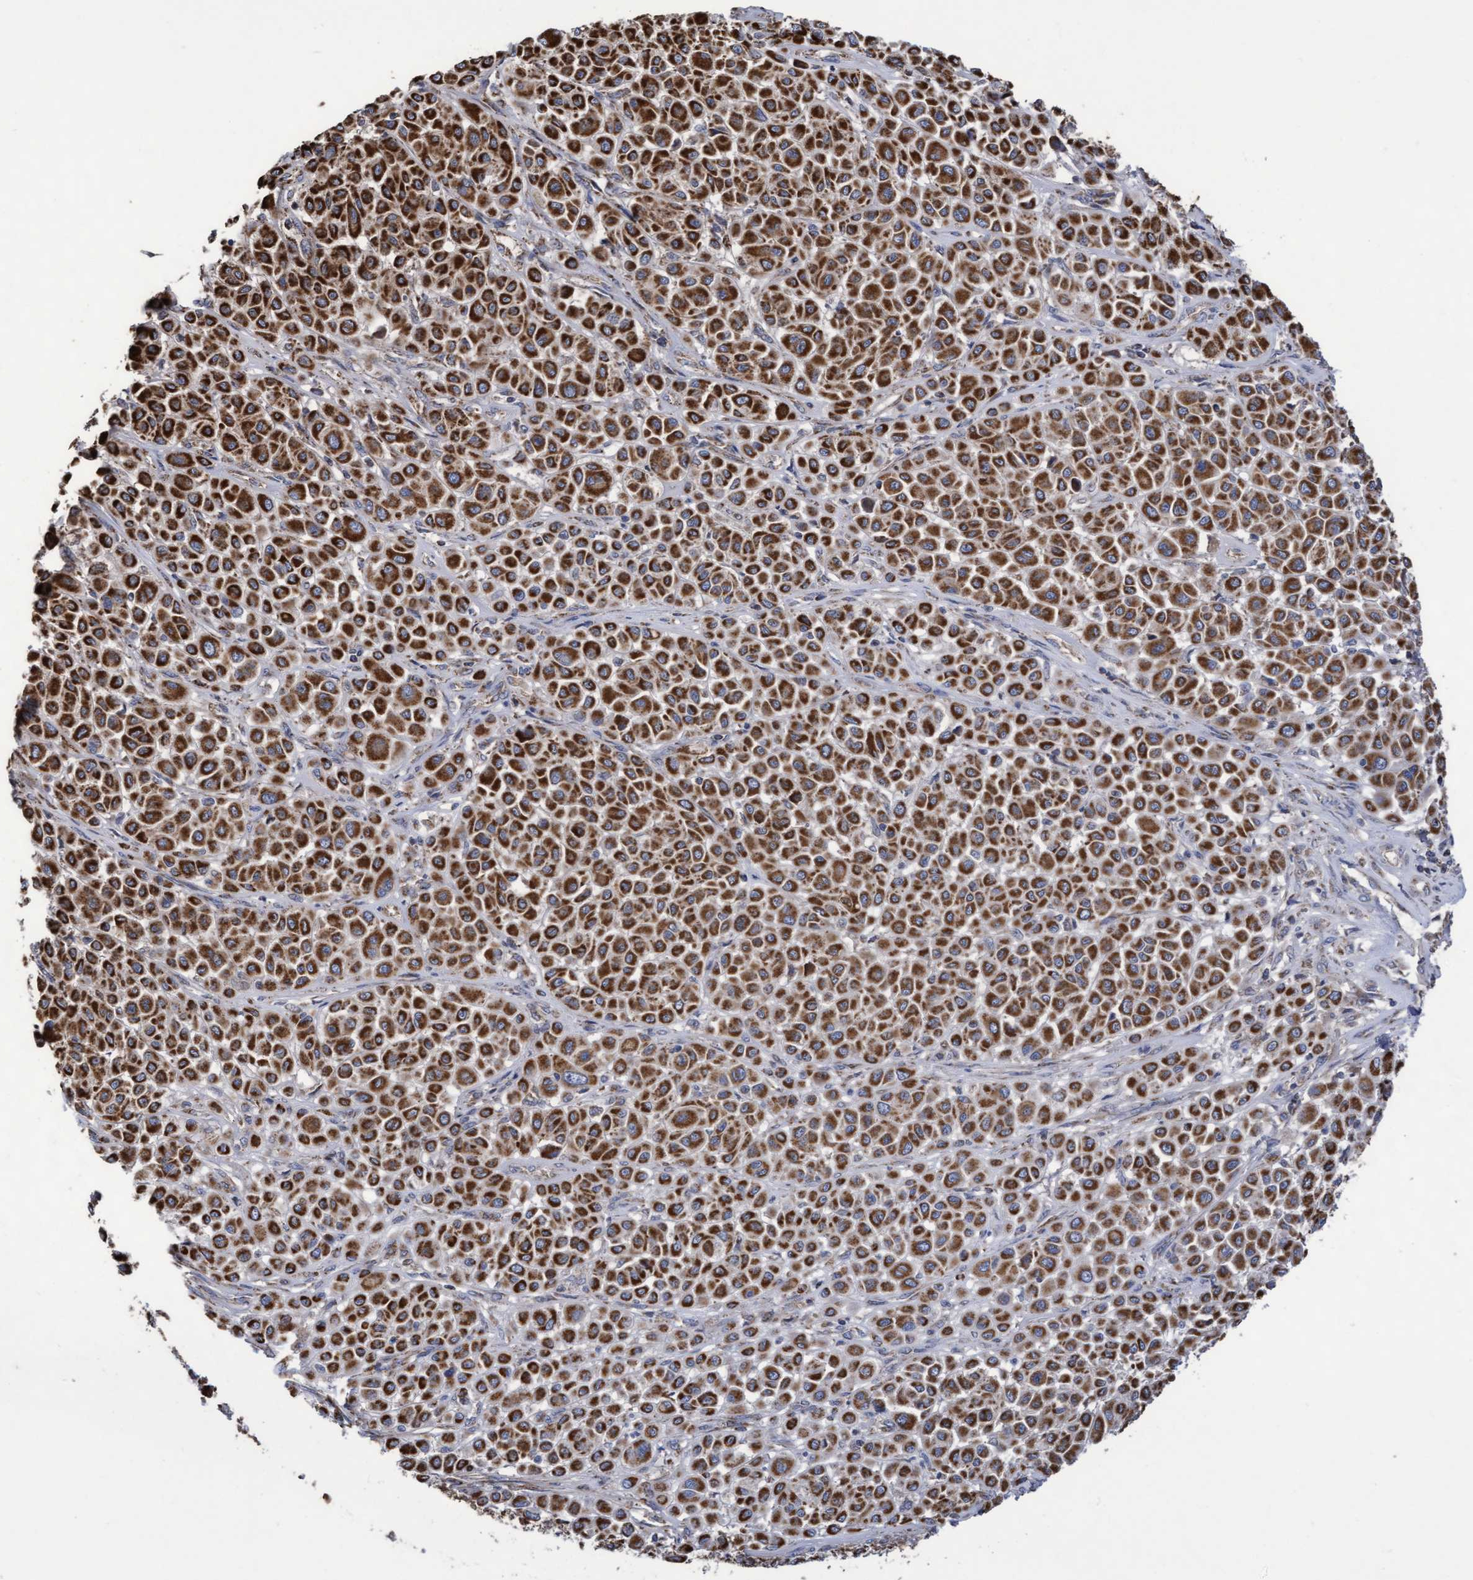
{"staining": {"intensity": "strong", "quantity": ">75%", "location": "cytoplasmic/membranous"}, "tissue": "melanoma", "cell_type": "Tumor cells", "image_type": "cancer", "snomed": [{"axis": "morphology", "description": "Malignant melanoma, Metastatic site"}, {"axis": "topography", "description": "Soft tissue"}], "caption": "Approximately >75% of tumor cells in melanoma demonstrate strong cytoplasmic/membranous protein positivity as visualized by brown immunohistochemical staining.", "gene": "COBL", "patient": {"sex": "male", "age": 41}}